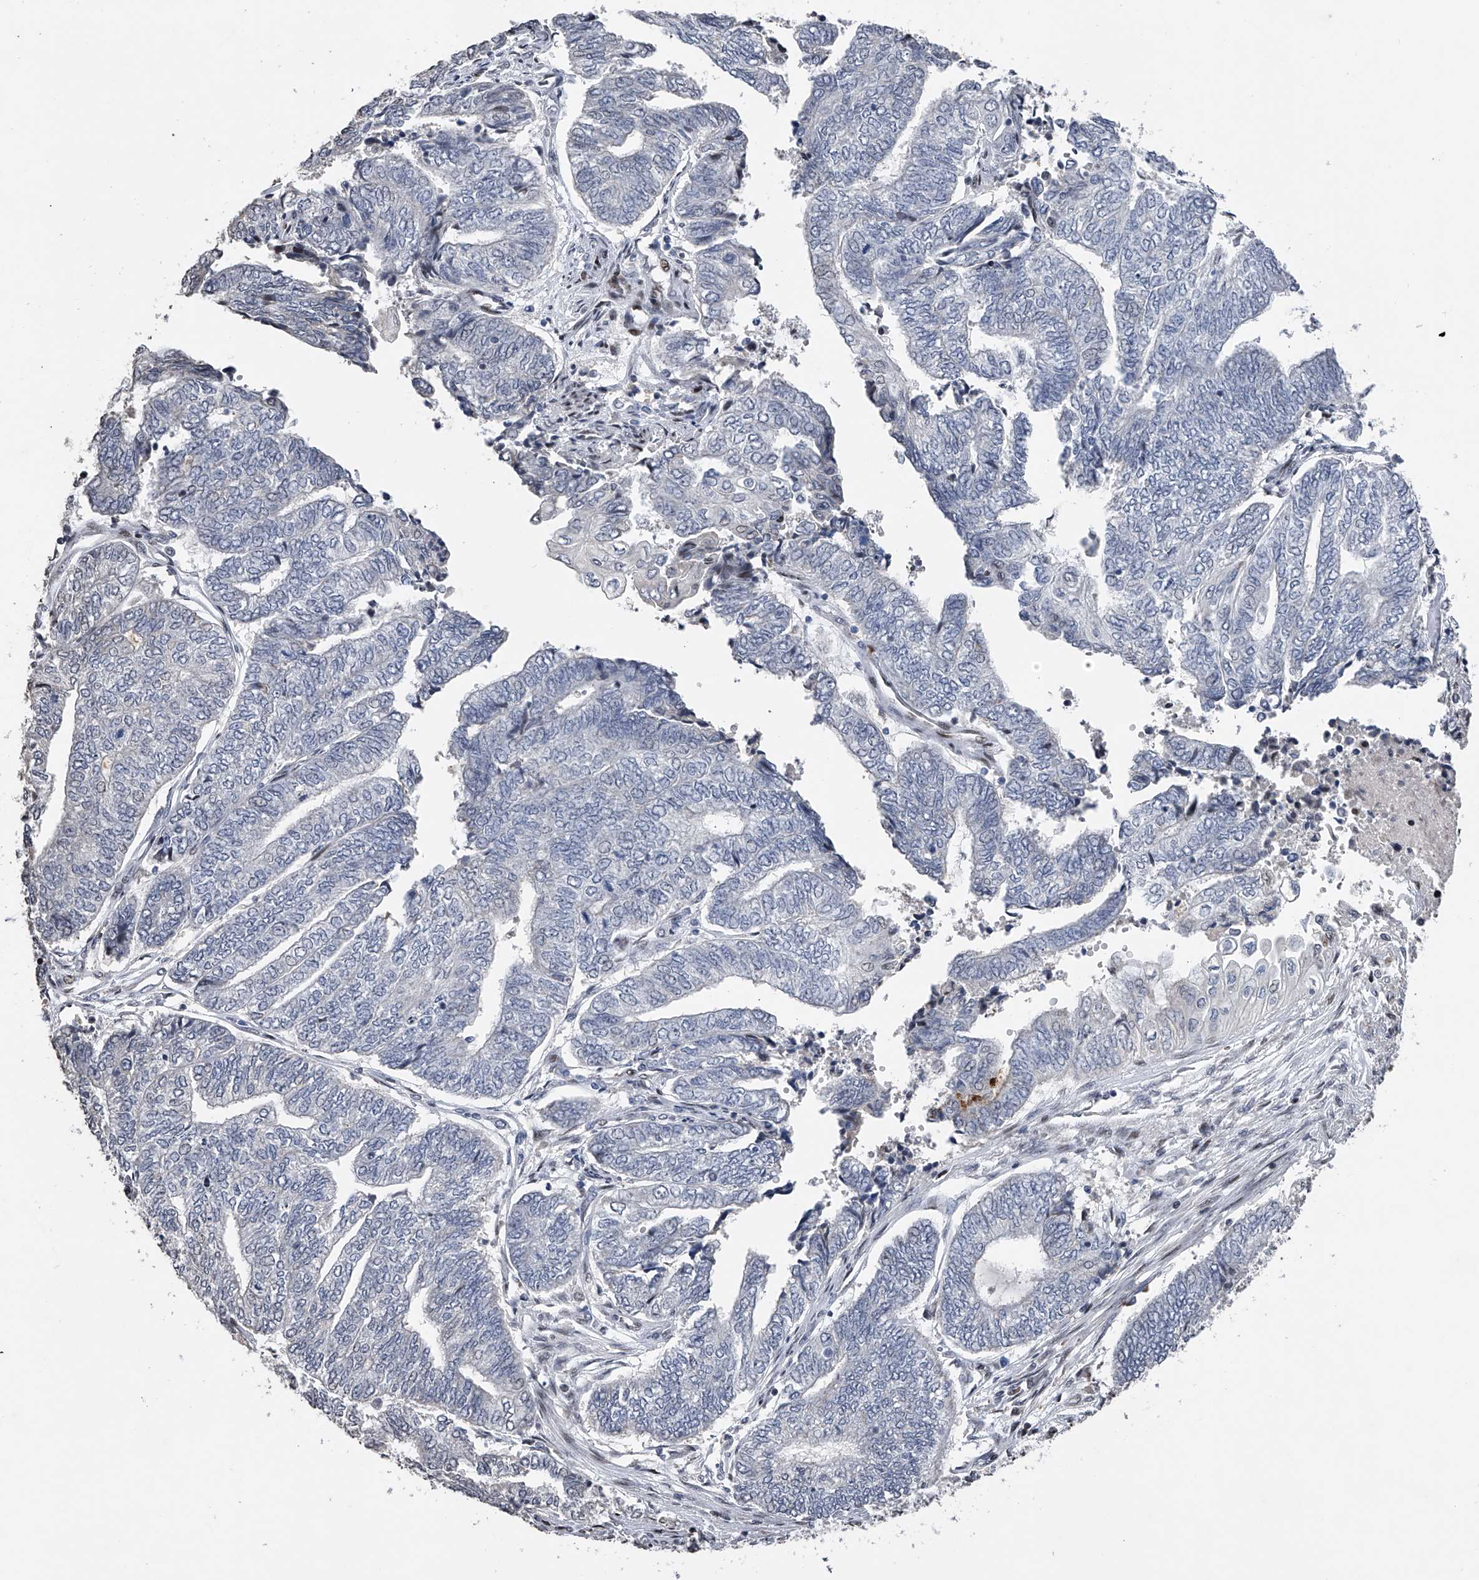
{"staining": {"intensity": "negative", "quantity": "none", "location": "none"}, "tissue": "endometrial cancer", "cell_type": "Tumor cells", "image_type": "cancer", "snomed": [{"axis": "morphology", "description": "Adenocarcinoma, NOS"}, {"axis": "topography", "description": "Uterus"}, {"axis": "topography", "description": "Endometrium"}], "caption": "Adenocarcinoma (endometrial) was stained to show a protein in brown. There is no significant staining in tumor cells.", "gene": "RWDD2A", "patient": {"sex": "female", "age": 70}}